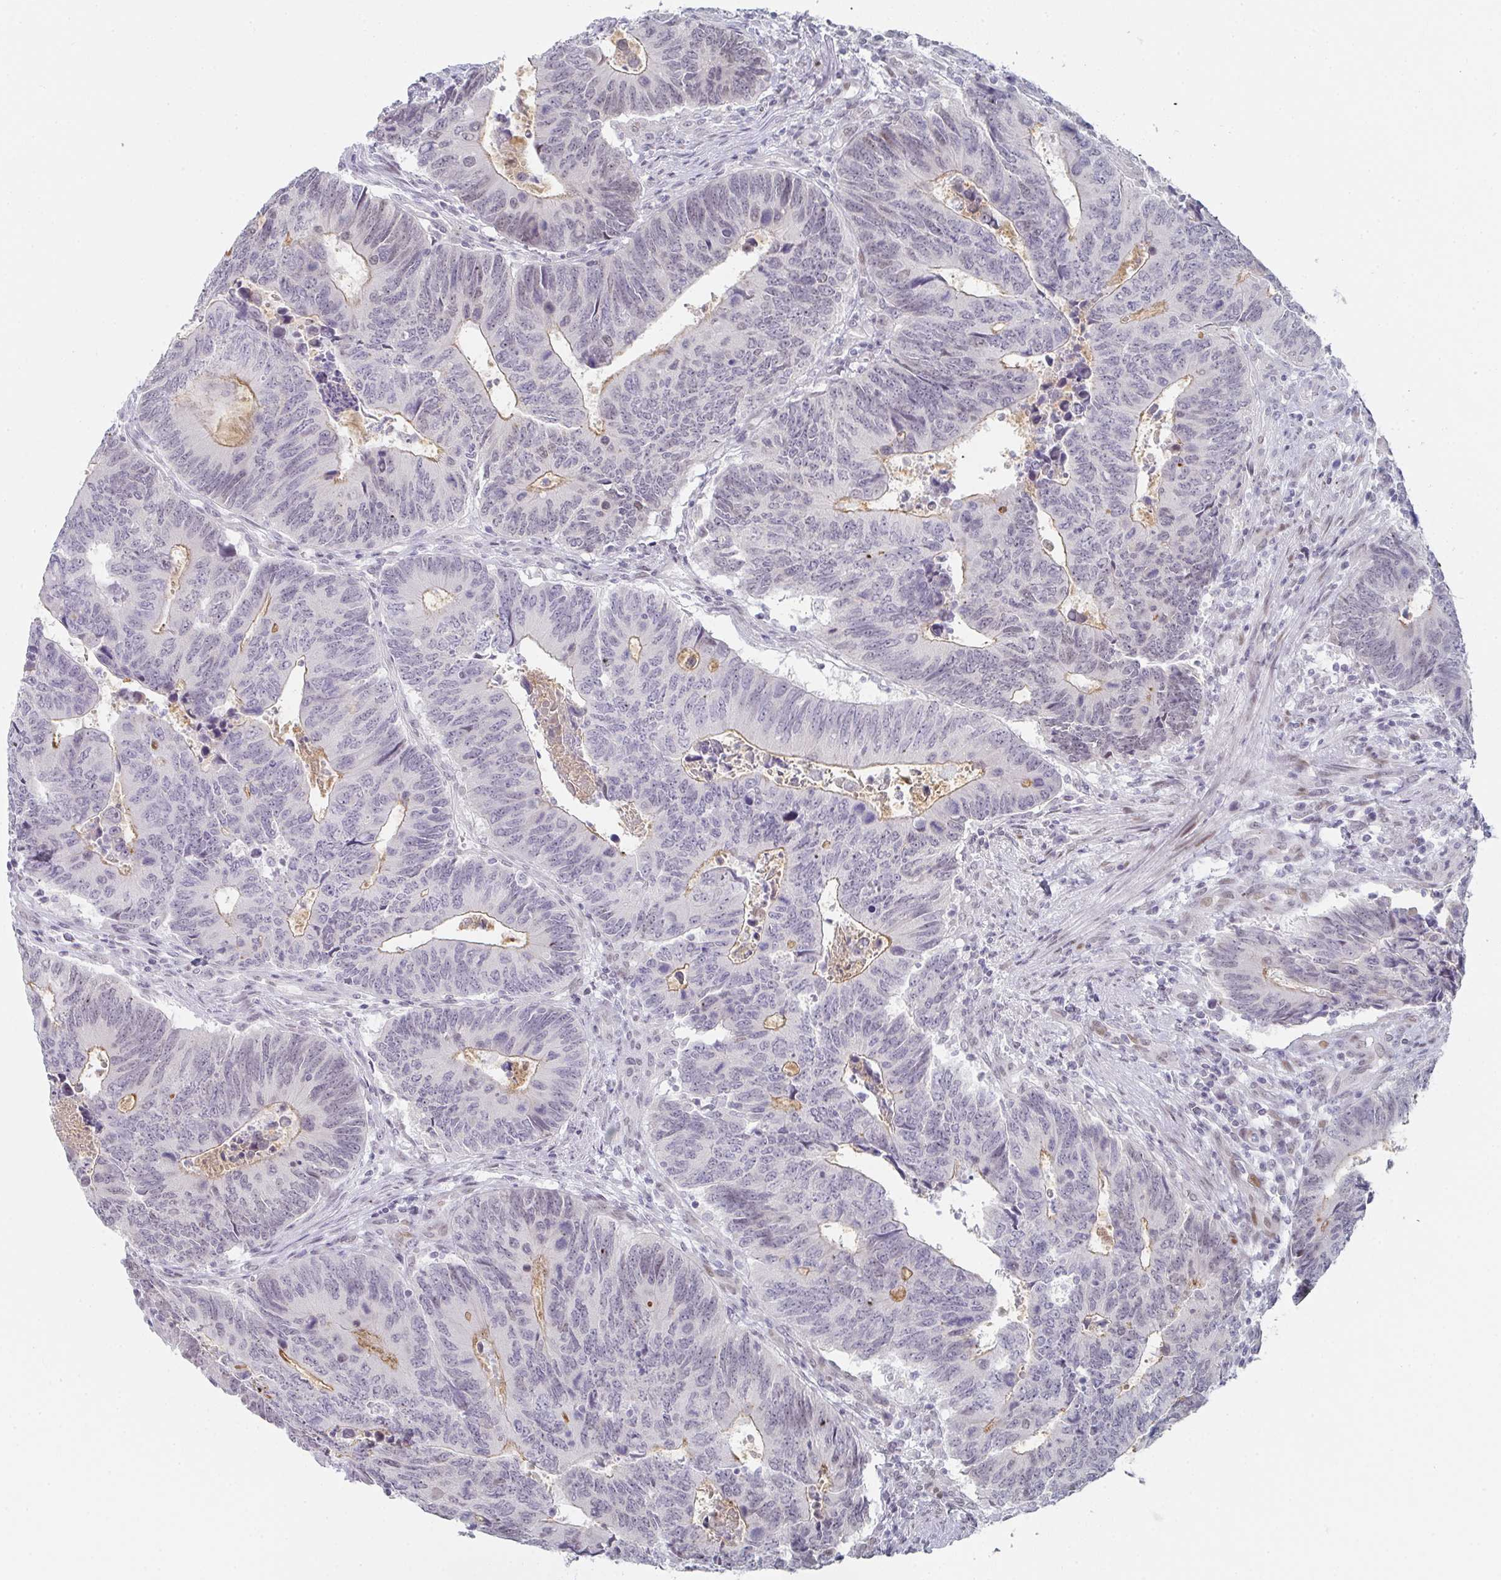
{"staining": {"intensity": "weak", "quantity": "<25%", "location": "cytoplasmic/membranous"}, "tissue": "colorectal cancer", "cell_type": "Tumor cells", "image_type": "cancer", "snomed": [{"axis": "morphology", "description": "Adenocarcinoma, NOS"}, {"axis": "topography", "description": "Colon"}], "caption": "An IHC image of adenocarcinoma (colorectal) is shown. There is no staining in tumor cells of adenocarcinoma (colorectal).", "gene": "POU2AF2", "patient": {"sex": "male", "age": 87}}